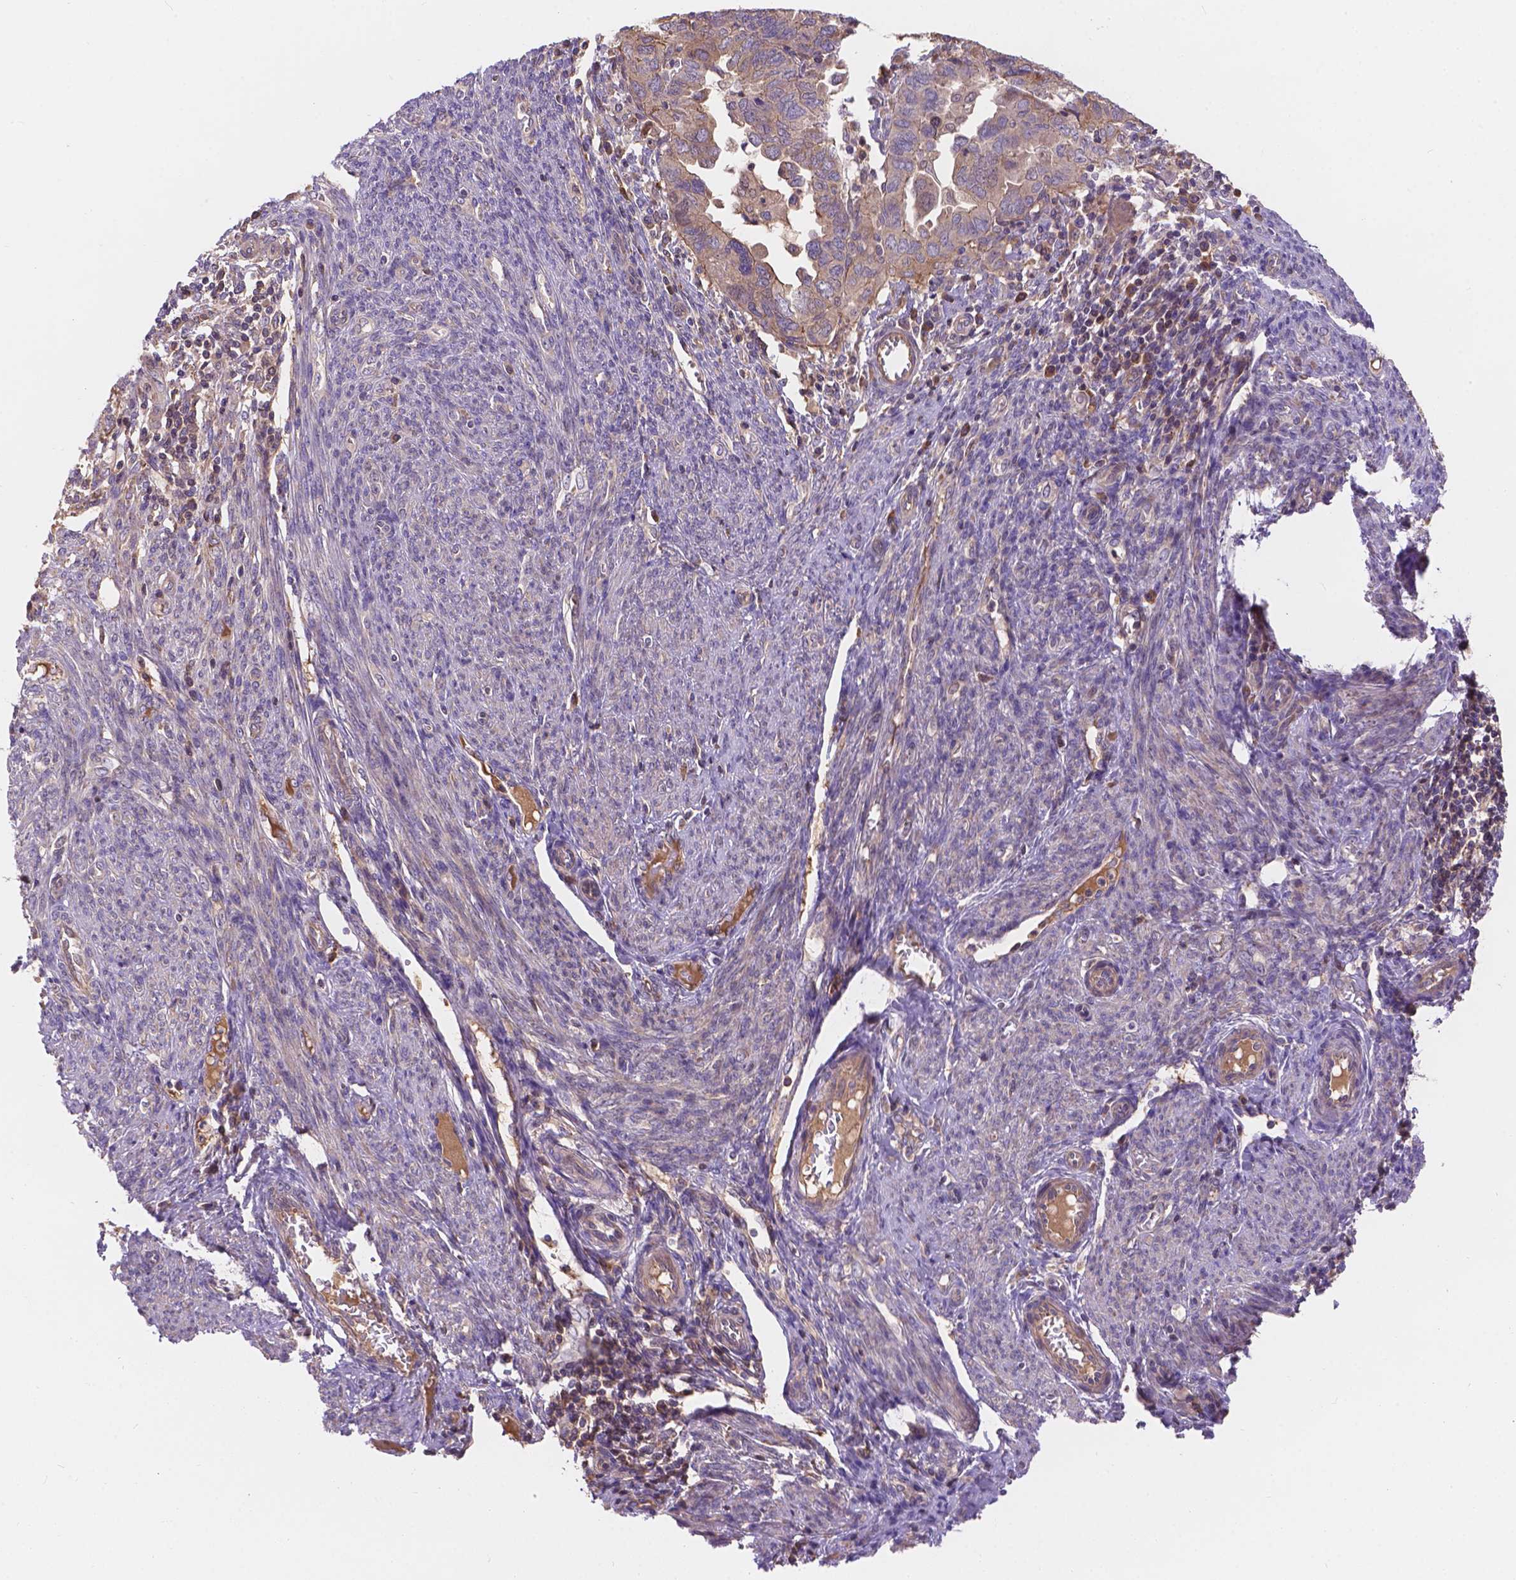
{"staining": {"intensity": "moderate", "quantity": ">75%", "location": "cytoplasmic/membranous"}, "tissue": "endometrial cancer", "cell_type": "Tumor cells", "image_type": "cancer", "snomed": [{"axis": "morphology", "description": "Adenocarcinoma, NOS"}, {"axis": "topography", "description": "Endometrium"}], "caption": "Adenocarcinoma (endometrial) stained with a brown dye exhibits moderate cytoplasmic/membranous positive positivity in about >75% of tumor cells.", "gene": "CDK10", "patient": {"sex": "female", "age": 79}}